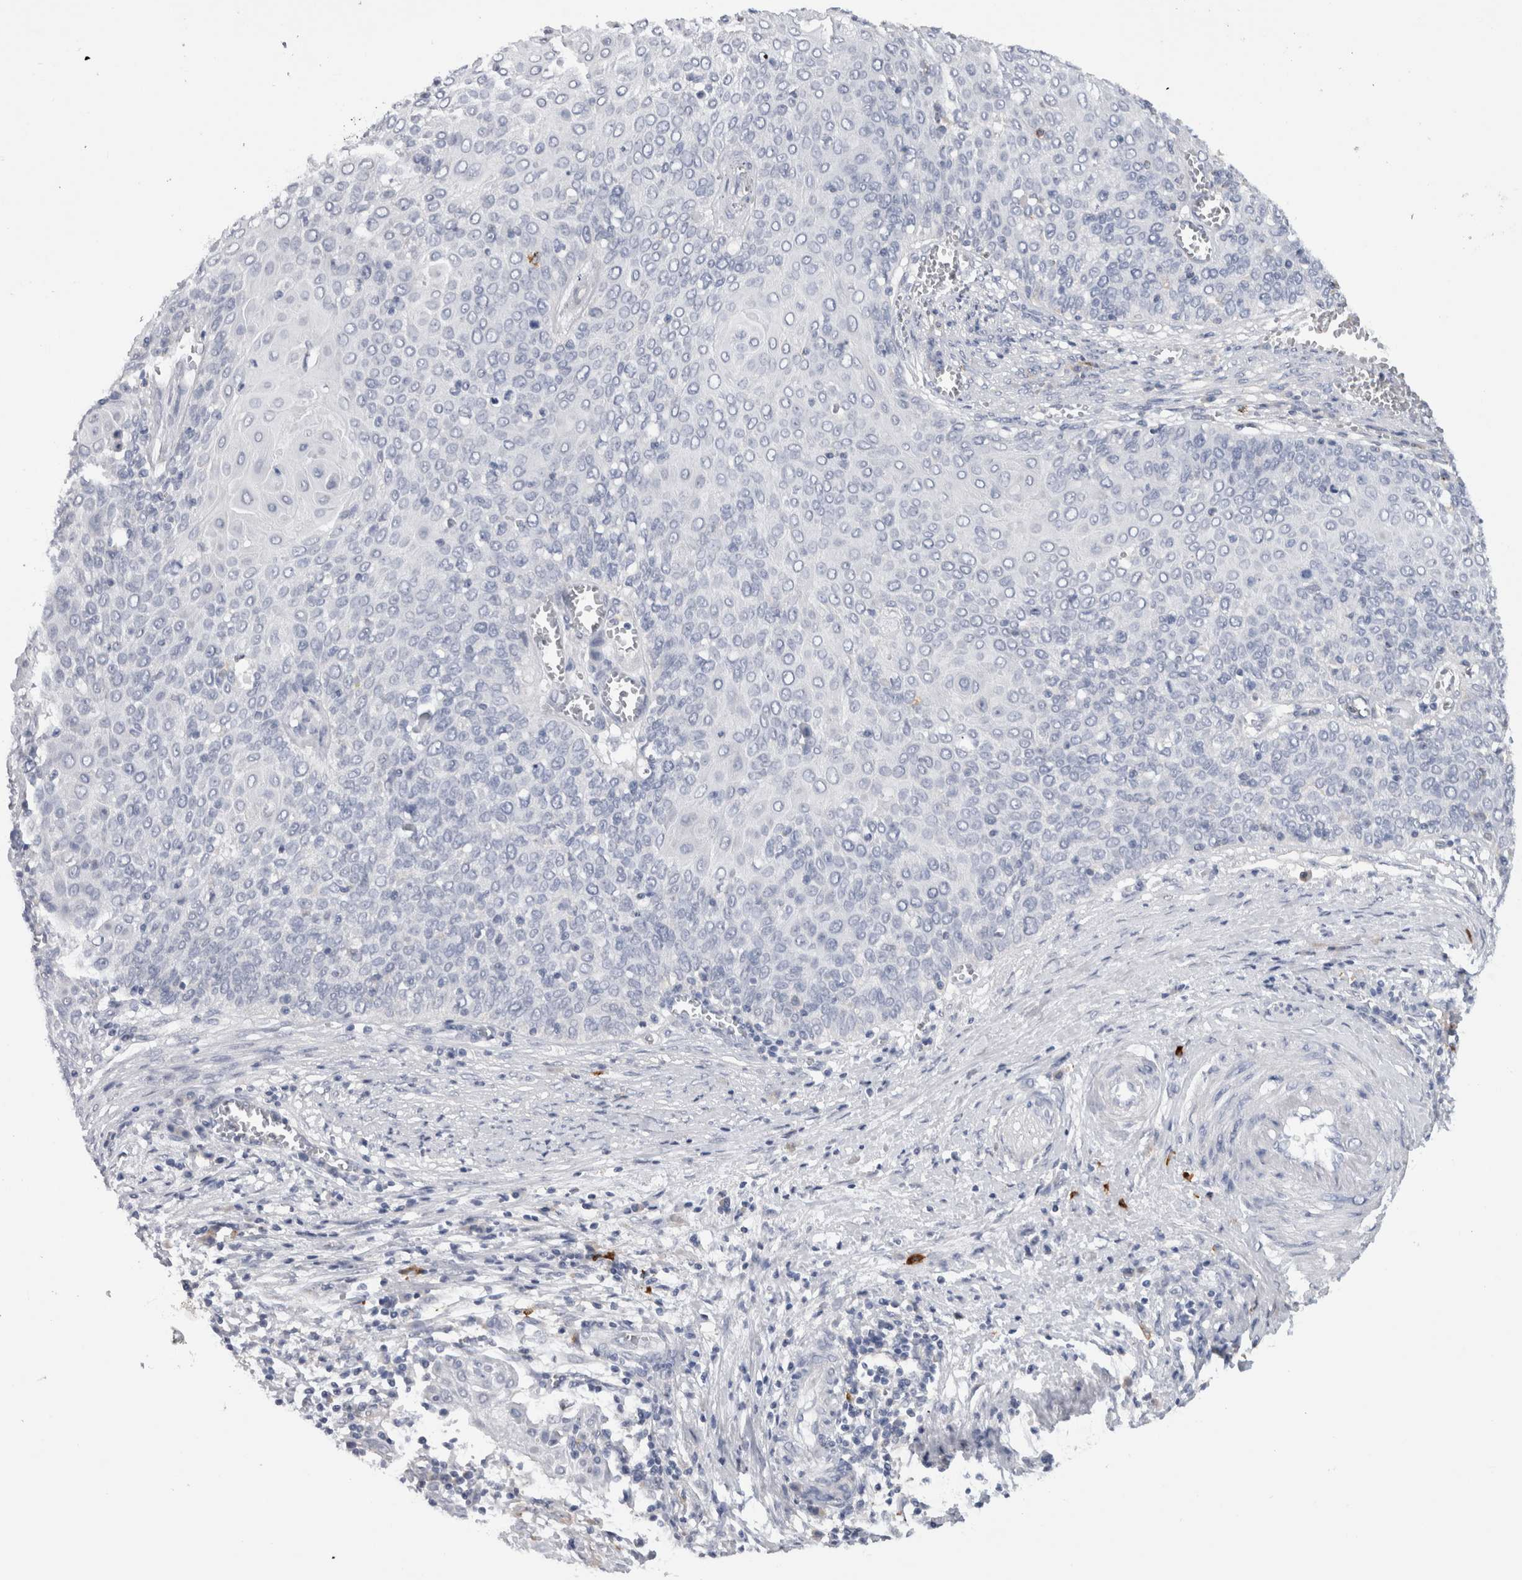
{"staining": {"intensity": "negative", "quantity": "none", "location": "none"}, "tissue": "cervical cancer", "cell_type": "Tumor cells", "image_type": "cancer", "snomed": [{"axis": "morphology", "description": "Squamous cell carcinoma, NOS"}, {"axis": "topography", "description": "Cervix"}], "caption": "Tumor cells show no significant expression in cervical squamous cell carcinoma.", "gene": "CD63", "patient": {"sex": "female", "age": 39}}